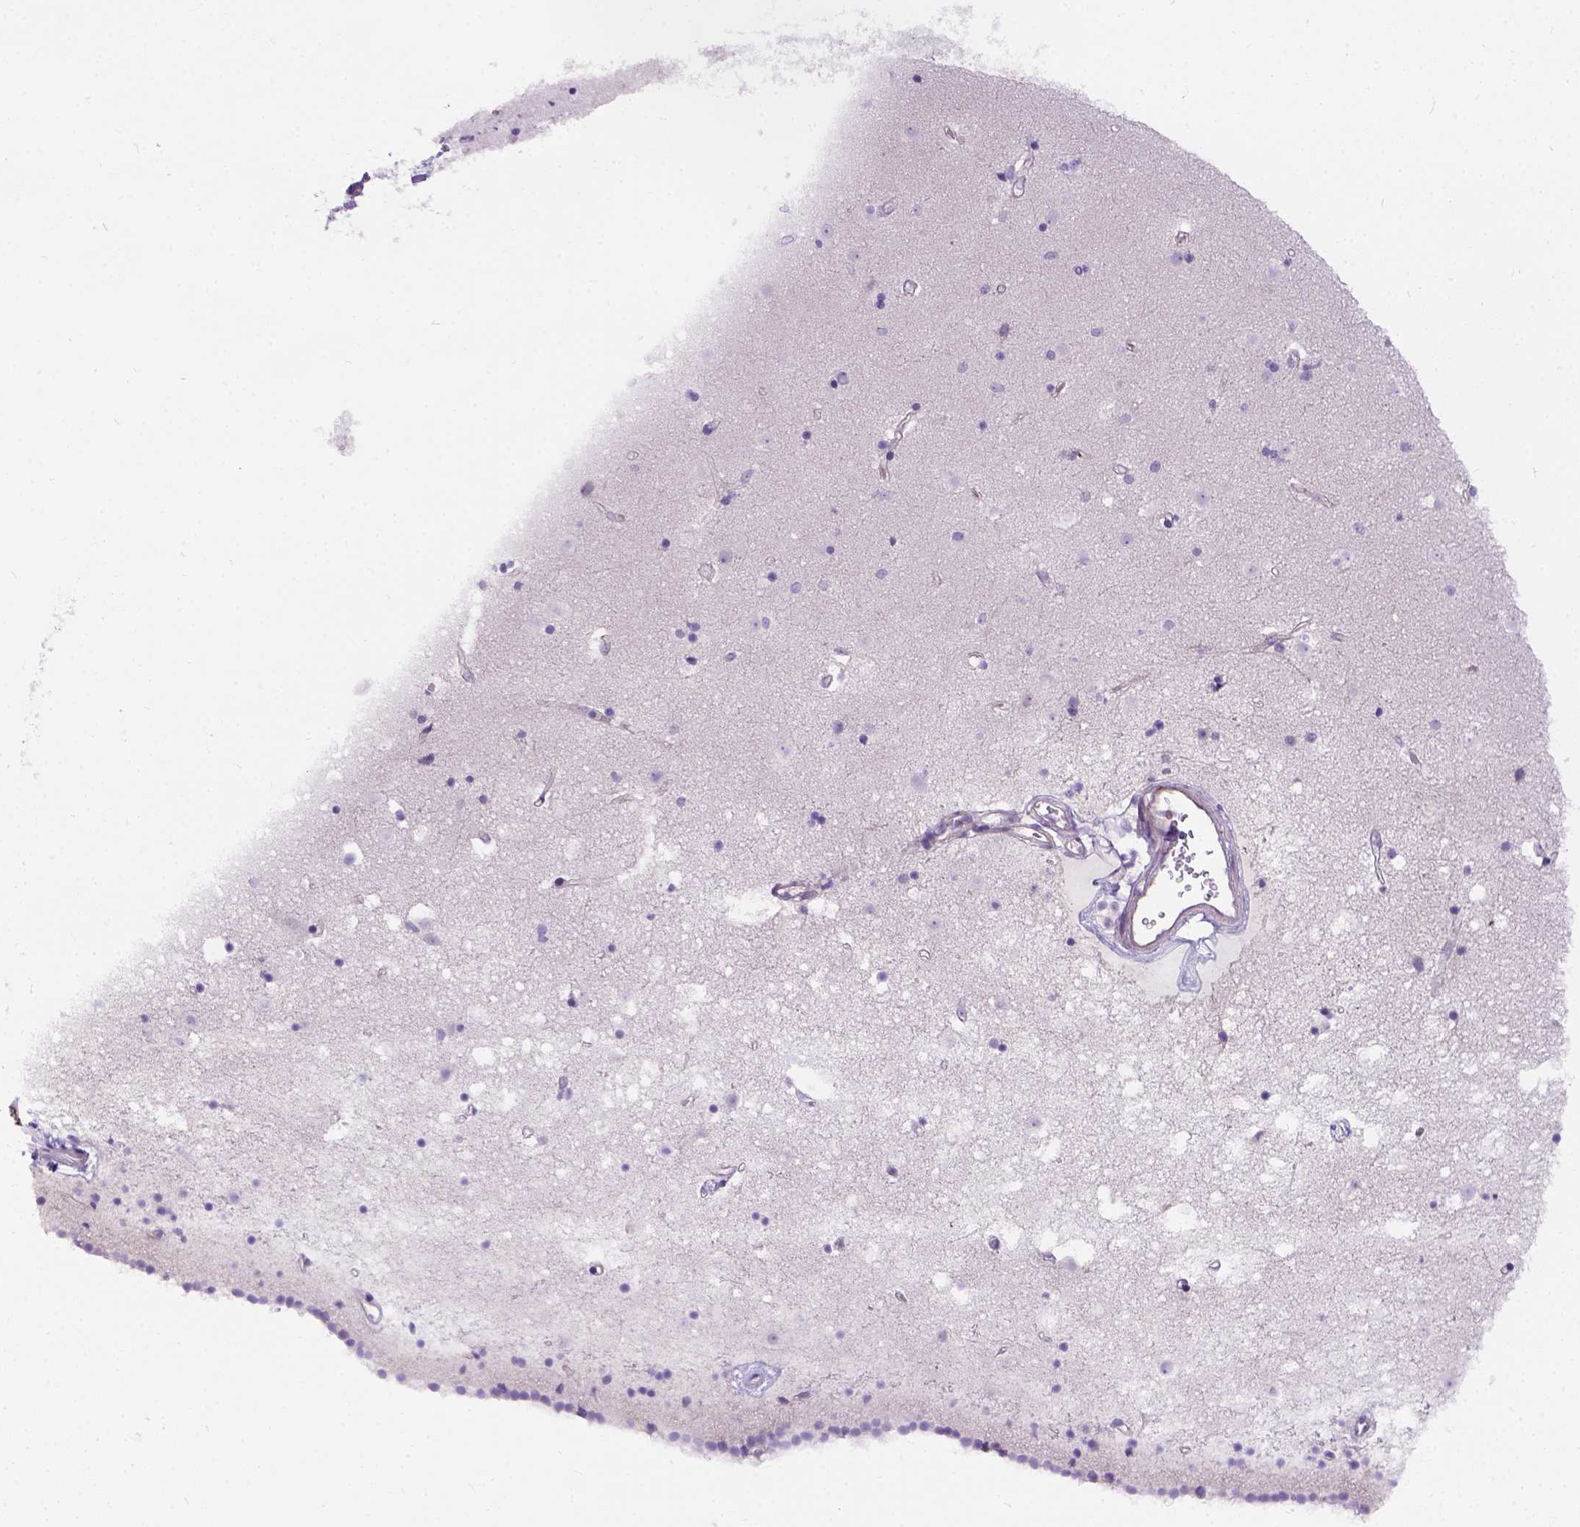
{"staining": {"intensity": "negative", "quantity": "none", "location": "none"}, "tissue": "caudate", "cell_type": "Glial cells", "image_type": "normal", "snomed": [{"axis": "morphology", "description": "Normal tissue, NOS"}, {"axis": "topography", "description": "Lateral ventricle wall"}], "caption": "The histopathology image demonstrates no significant positivity in glial cells of caudate.", "gene": "C20orf144", "patient": {"sex": "female", "age": 71}}